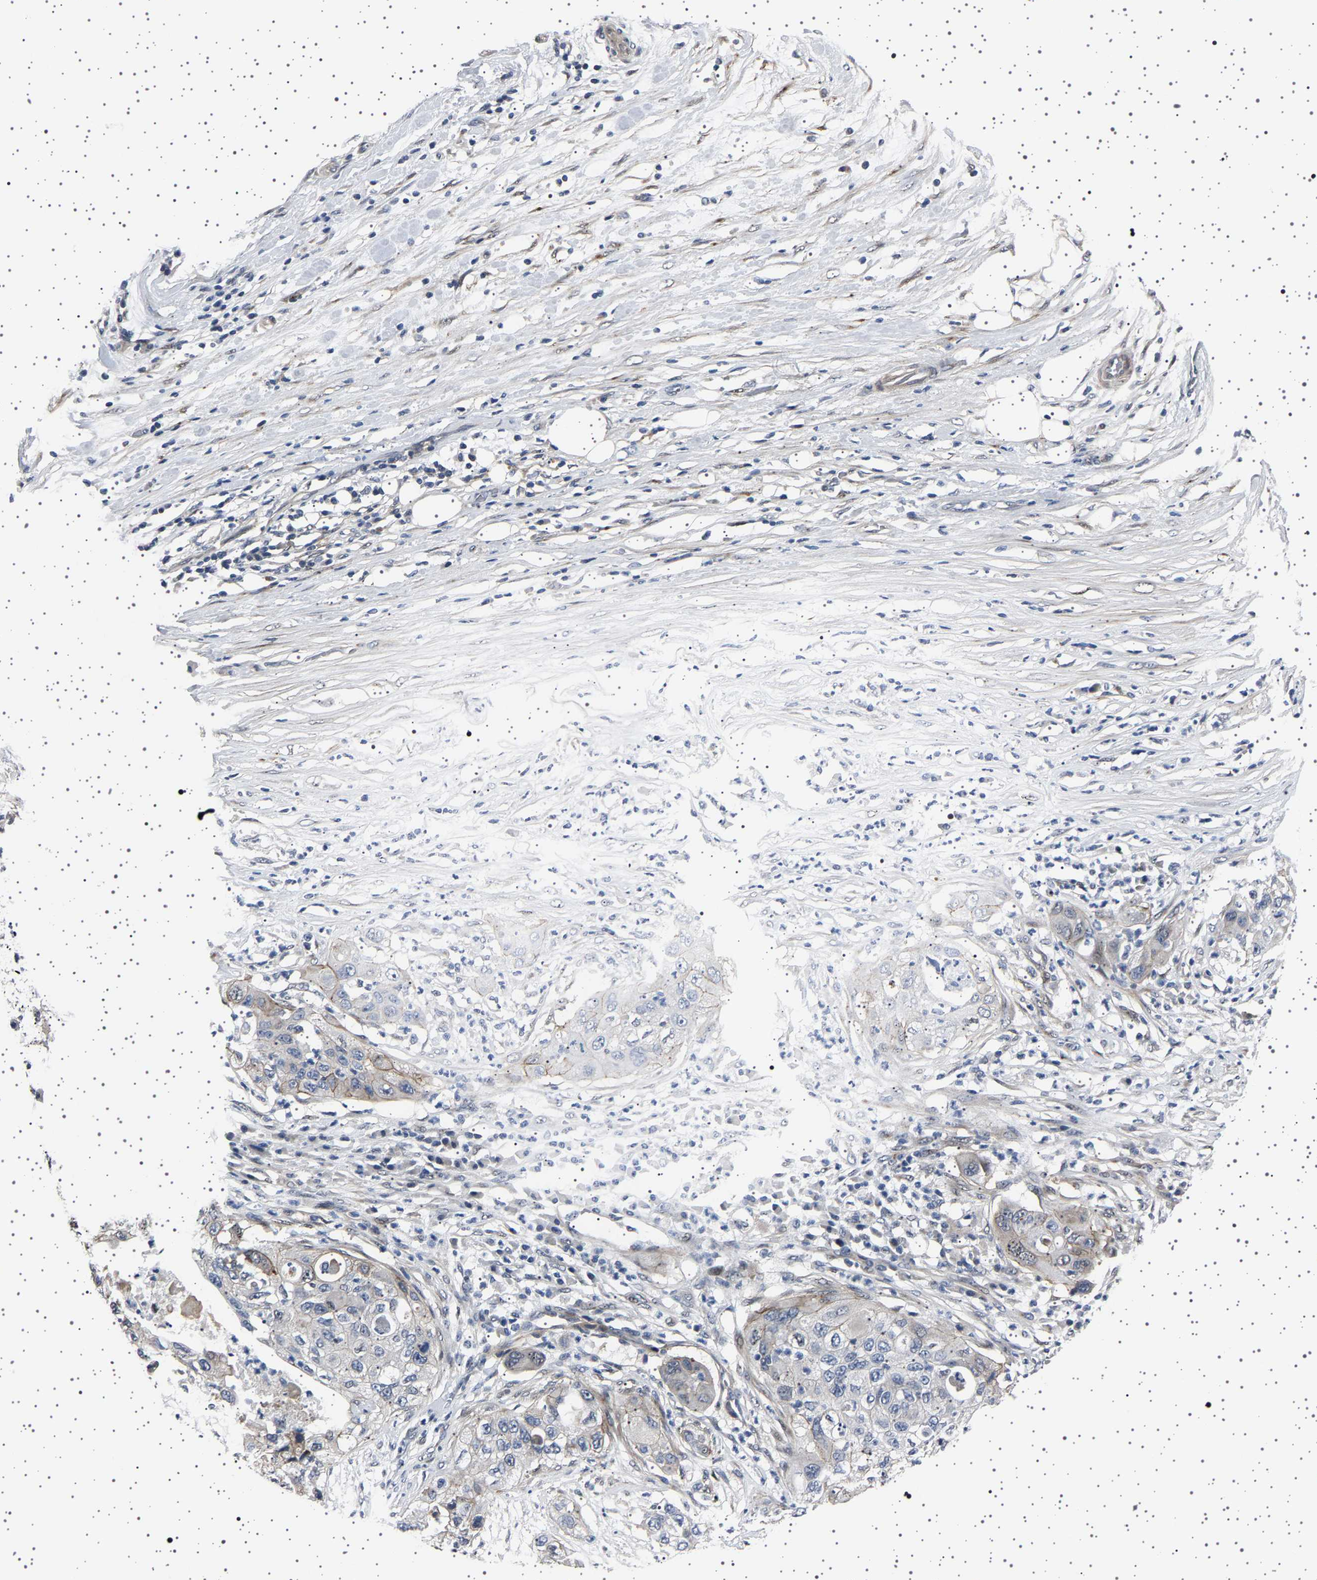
{"staining": {"intensity": "negative", "quantity": "none", "location": "none"}, "tissue": "pancreatic cancer", "cell_type": "Tumor cells", "image_type": "cancer", "snomed": [{"axis": "morphology", "description": "Adenocarcinoma, NOS"}, {"axis": "topography", "description": "Pancreas"}], "caption": "An immunohistochemistry (IHC) image of pancreatic adenocarcinoma is shown. There is no staining in tumor cells of pancreatic adenocarcinoma.", "gene": "PAK5", "patient": {"sex": "female", "age": 78}}